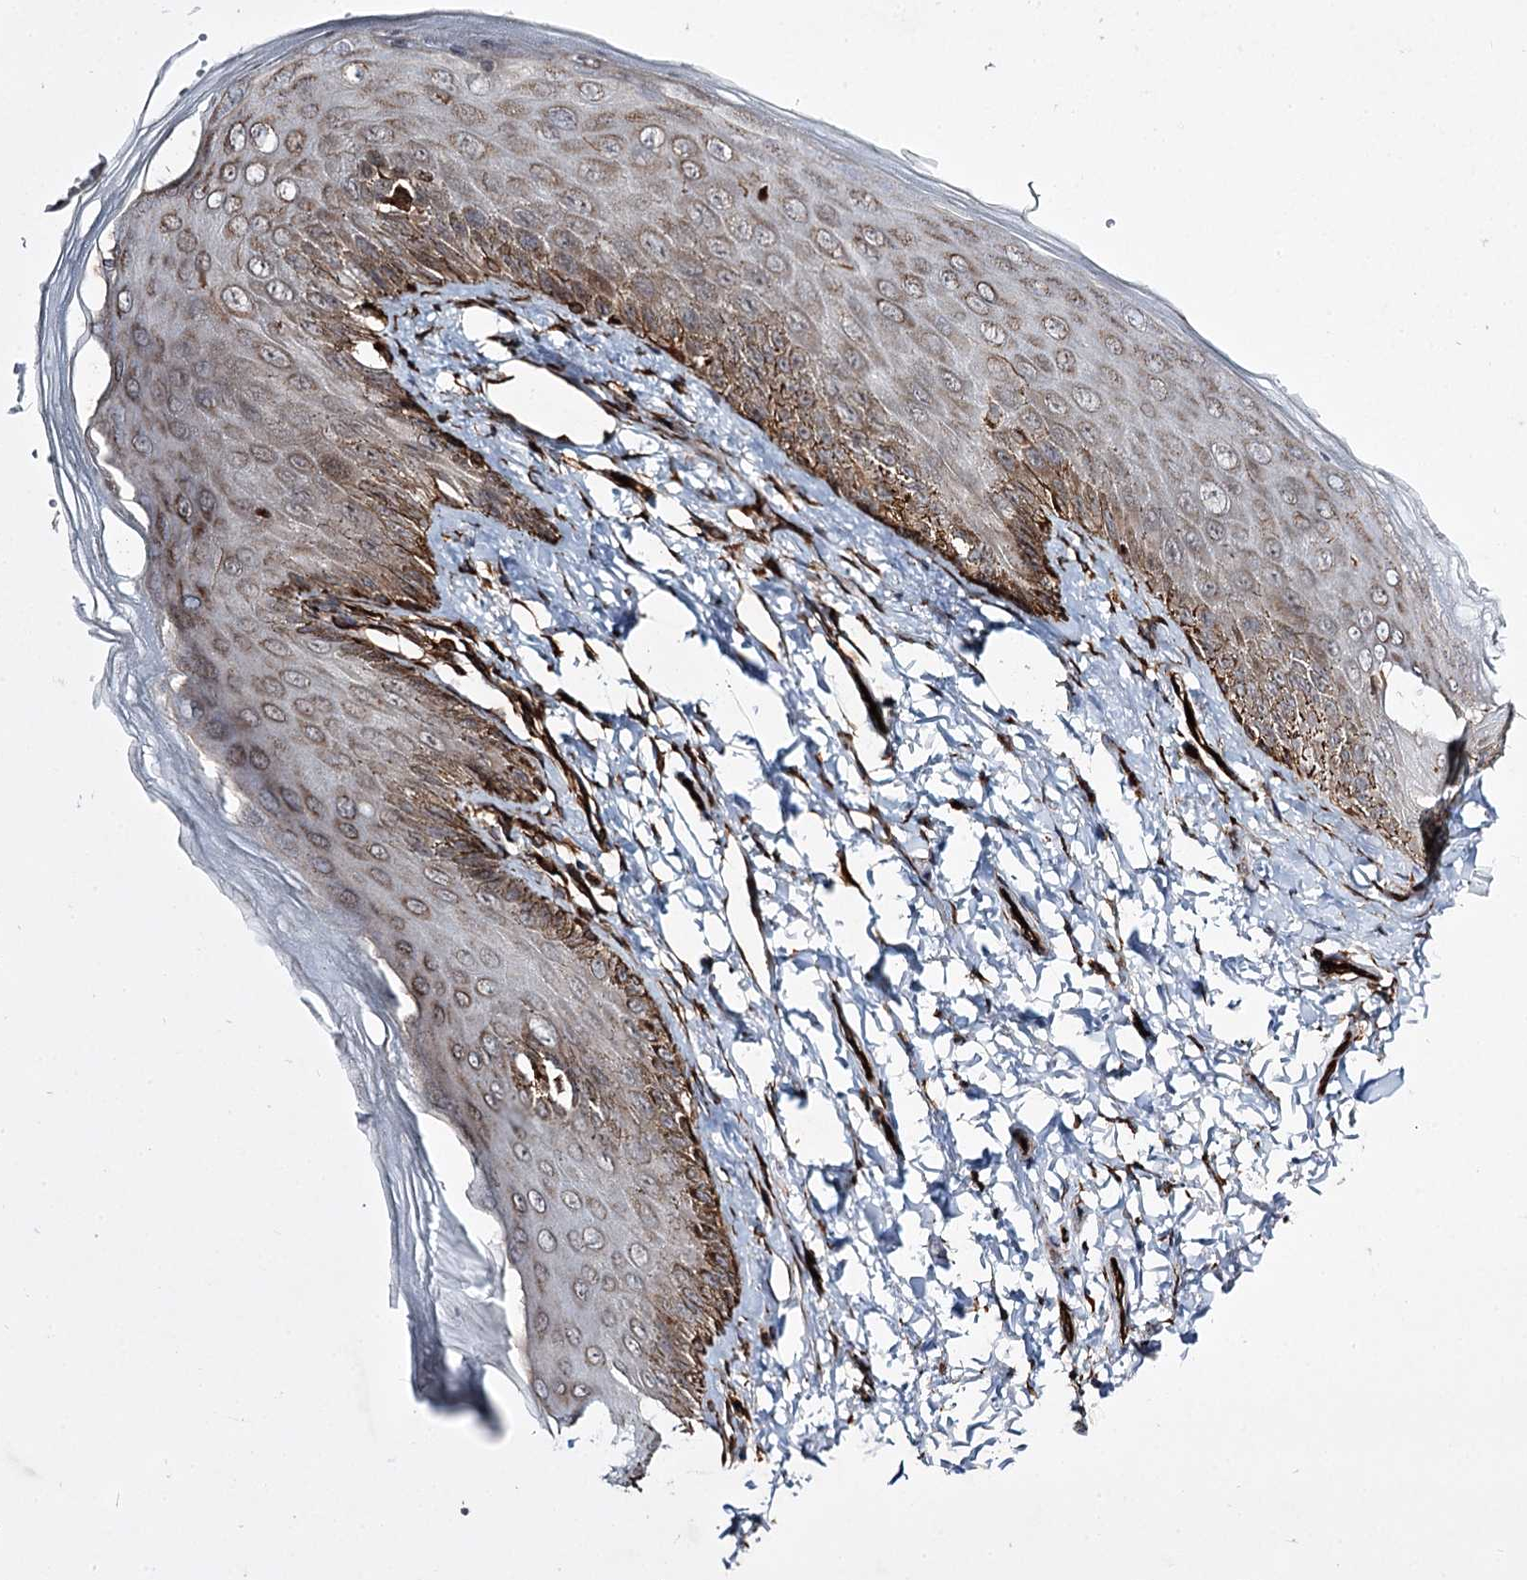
{"staining": {"intensity": "moderate", "quantity": ">75%", "location": "cytoplasmic/membranous"}, "tissue": "skin", "cell_type": "Epidermal cells", "image_type": "normal", "snomed": [{"axis": "morphology", "description": "Normal tissue, NOS"}, {"axis": "topography", "description": "Anal"}], "caption": "Epidermal cells reveal medium levels of moderate cytoplasmic/membranous staining in approximately >75% of cells in benign skin.", "gene": "DPEP2", "patient": {"sex": "male", "age": 44}}